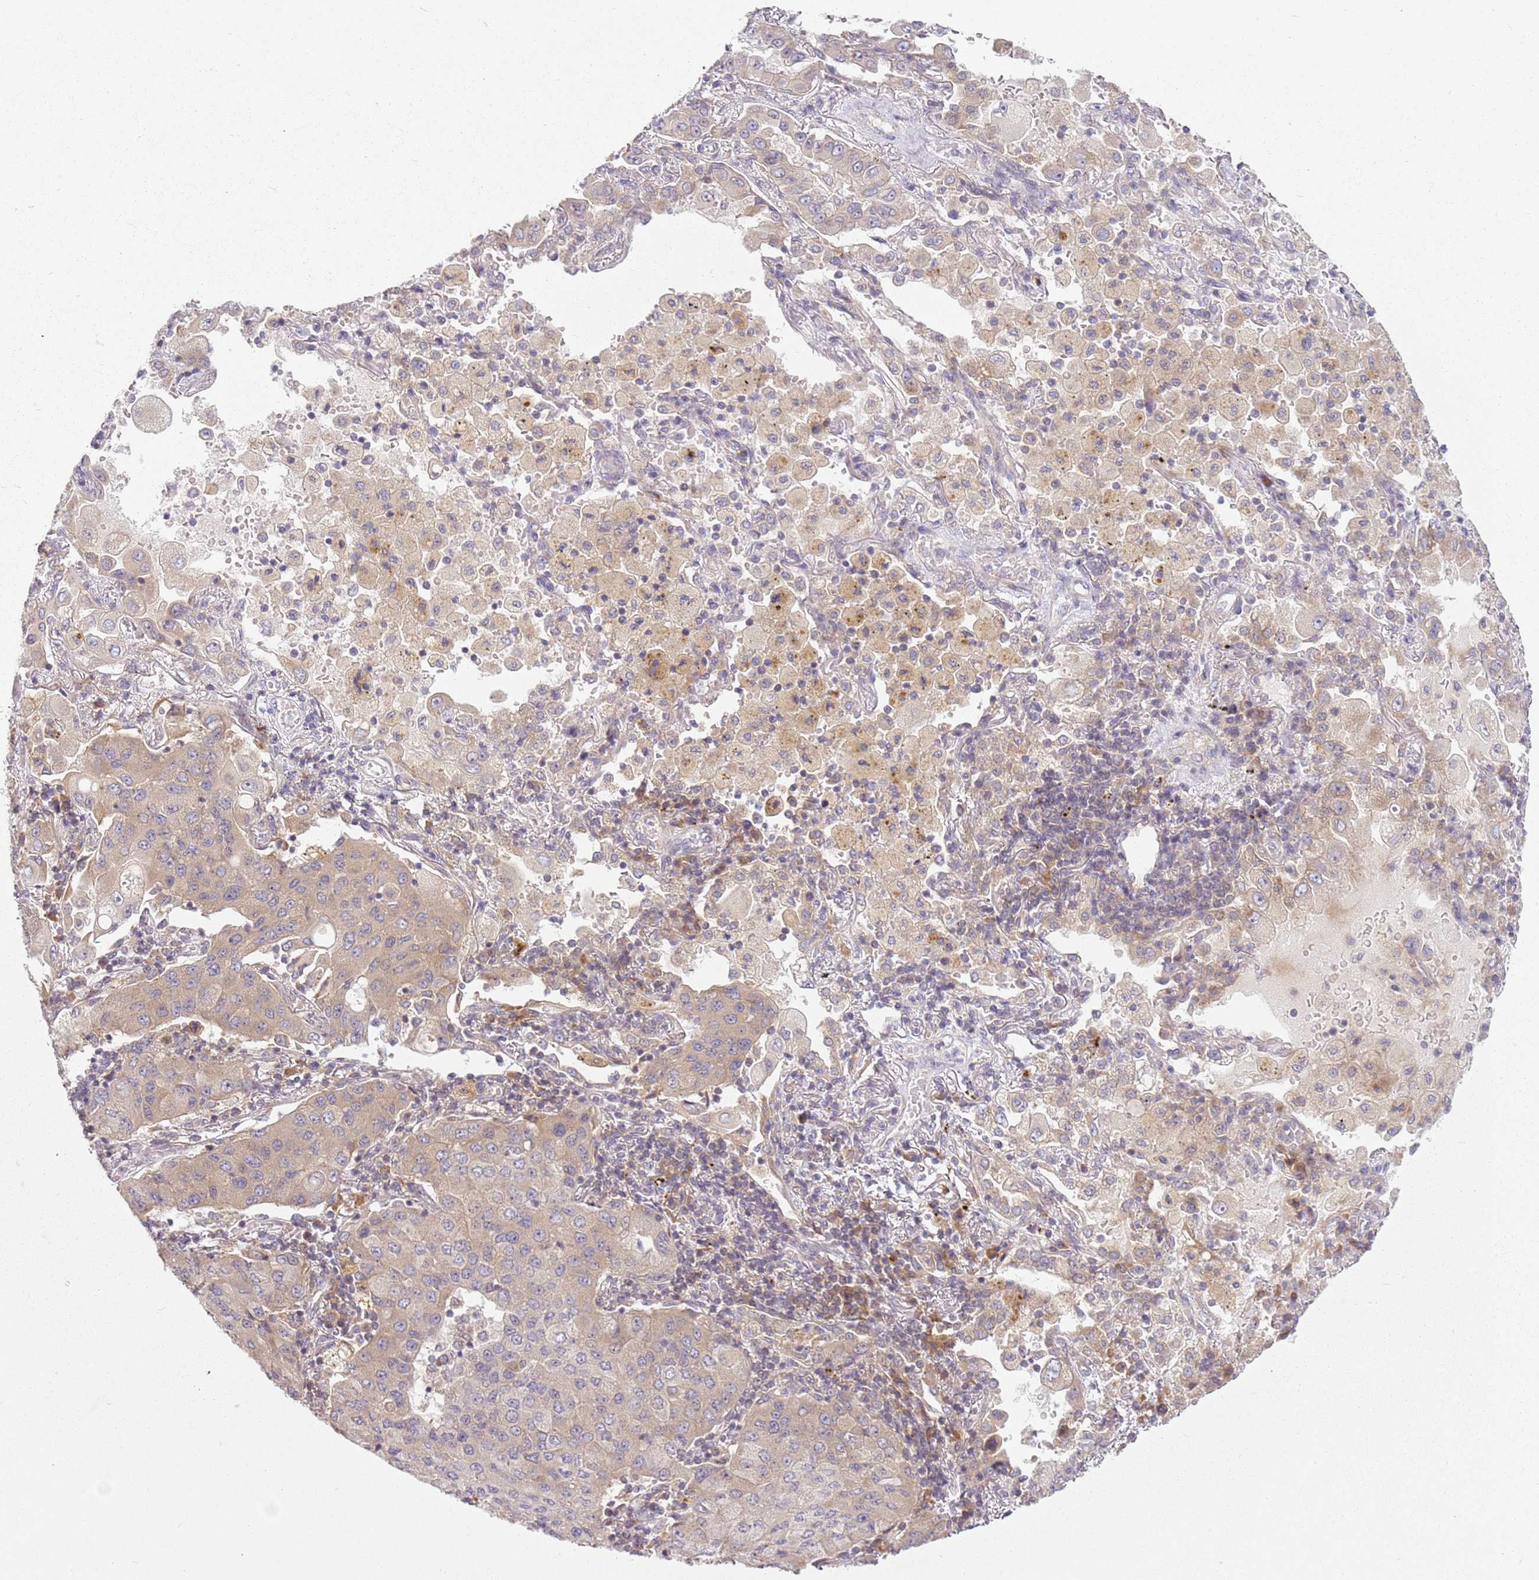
{"staining": {"intensity": "weak", "quantity": "<25%", "location": "cytoplasmic/membranous"}, "tissue": "lung cancer", "cell_type": "Tumor cells", "image_type": "cancer", "snomed": [{"axis": "morphology", "description": "Squamous cell carcinoma, NOS"}, {"axis": "topography", "description": "Lung"}], "caption": "Immunohistochemical staining of human lung cancer (squamous cell carcinoma) demonstrates no significant expression in tumor cells.", "gene": "RPS28", "patient": {"sex": "male", "age": 74}}